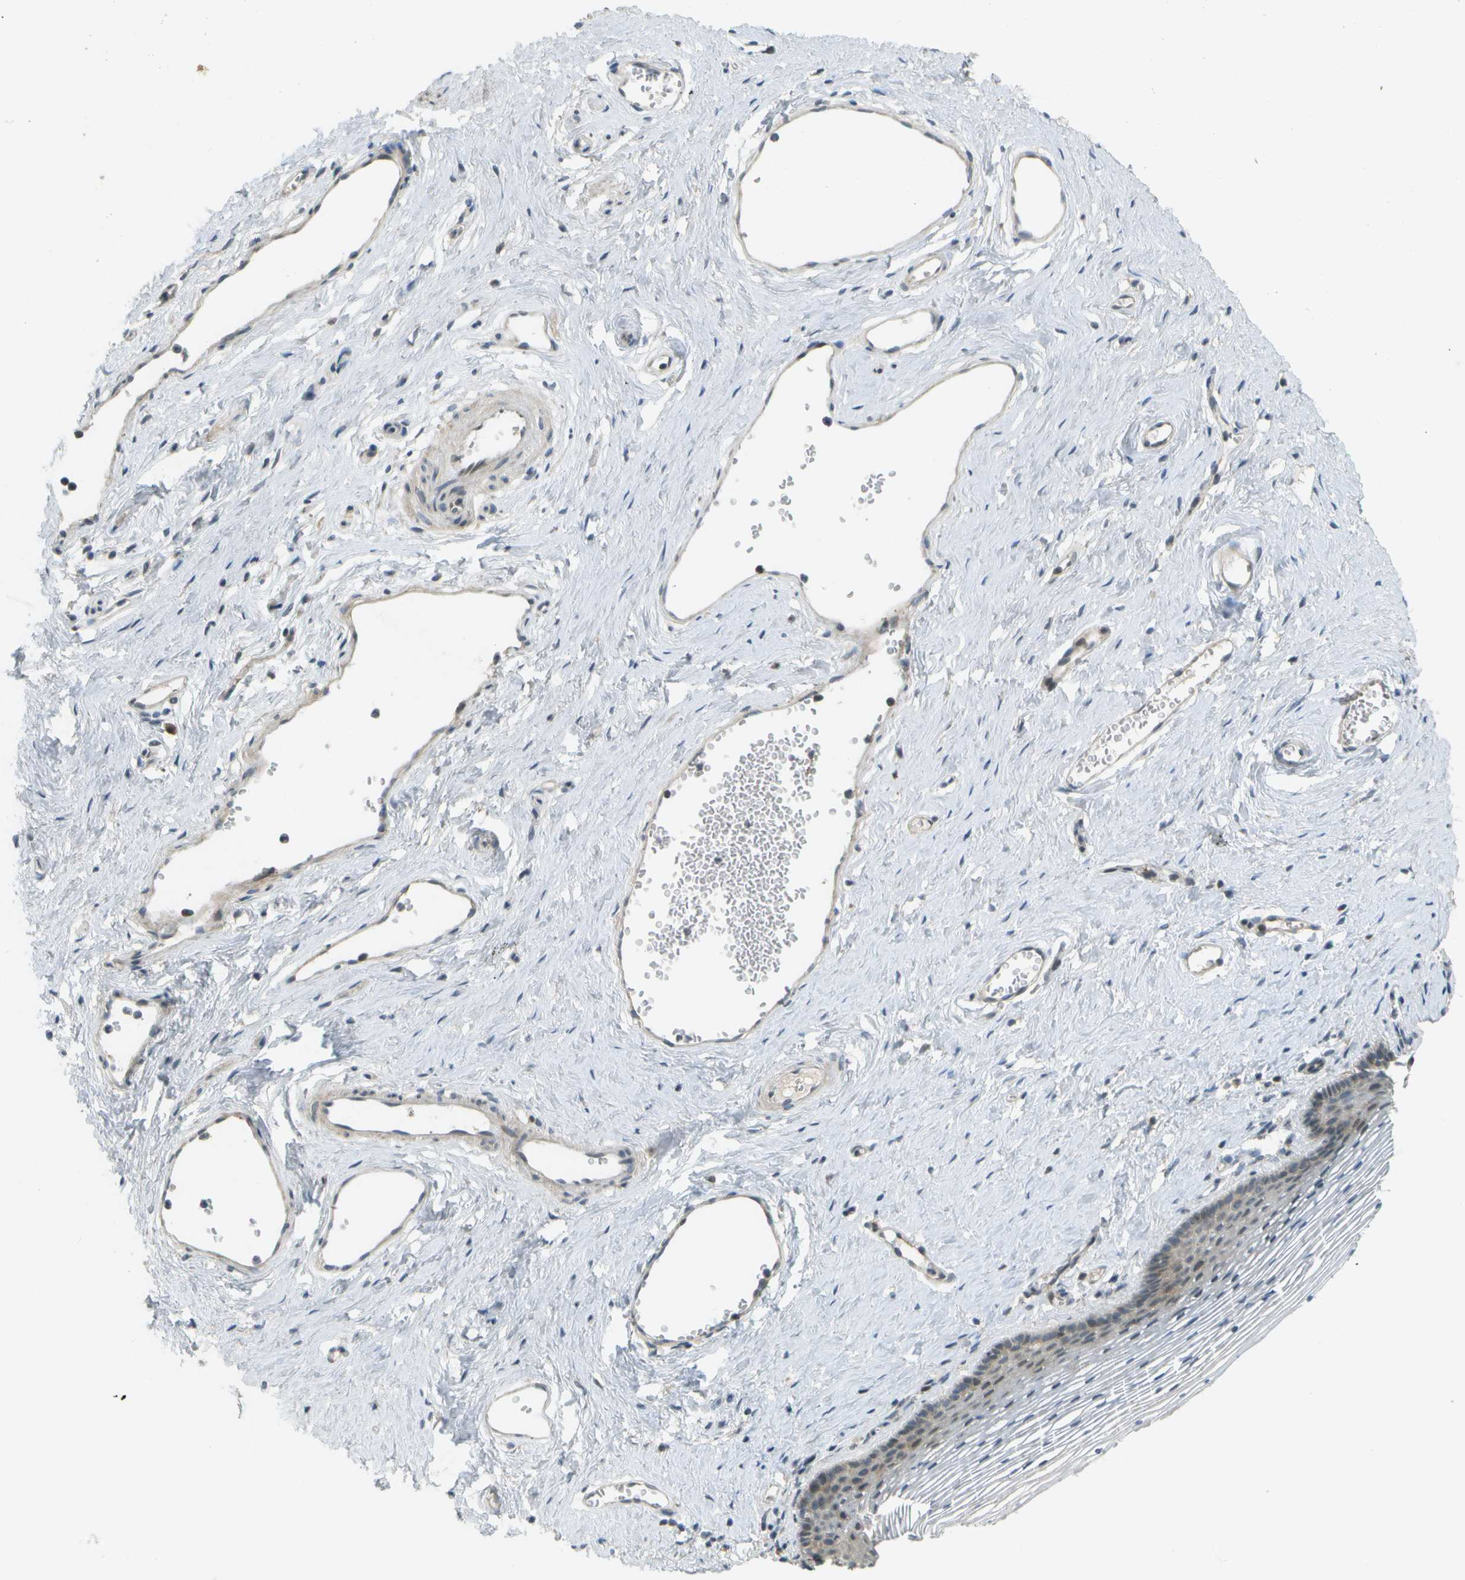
{"staining": {"intensity": "weak", "quantity": "25%-75%", "location": "cytoplasmic/membranous"}, "tissue": "vagina", "cell_type": "Squamous epithelial cells", "image_type": "normal", "snomed": [{"axis": "morphology", "description": "Normal tissue, NOS"}, {"axis": "topography", "description": "Vagina"}], "caption": "A brown stain highlights weak cytoplasmic/membranous expression of a protein in squamous epithelial cells of unremarkable human vagina. Using DAB (brown) and hematoxylin (blue) stains, captured at high magnification using brightfield microscopy.", "gene": "WNK2", "patient": {"sex": "female", "age": 32}}